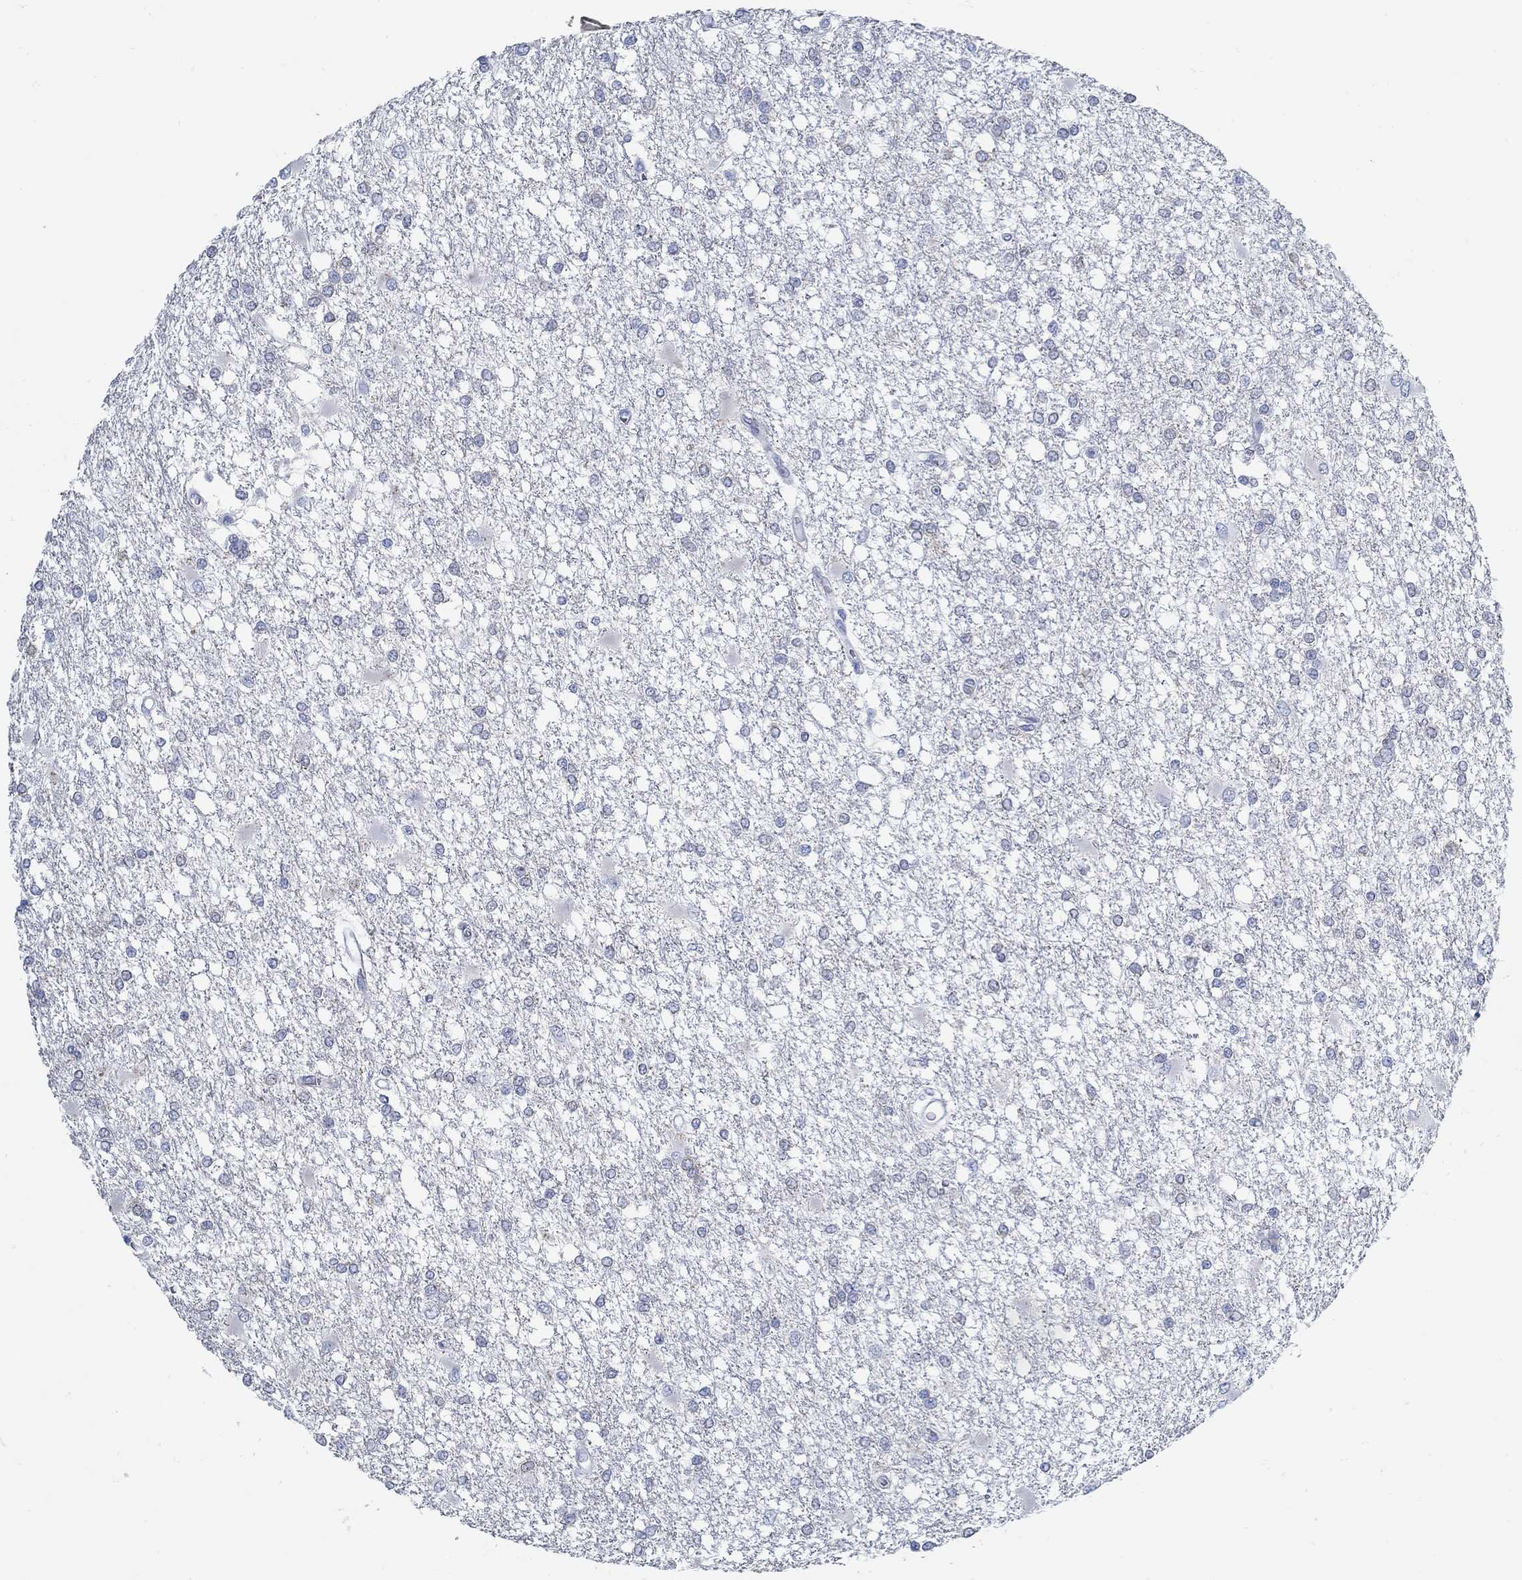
{"staining": {"intensity": "negative", "quantity": "none", "location": "none"}, "tissue": "glioma", "cell_type": "Tumor cells", "image_type": "cancer", "snomed": [{"axis": "morphology", "description": "Glioma, malignant, High grade"}, {"axis": "topography", "description": "Cerebral cortex"}], "caption": "Tumor cells are negative for protein expression in human malignant glioma (high-grade).", "gene": "ZFAND4", "patient": {"sex": "male", "age": 79}}